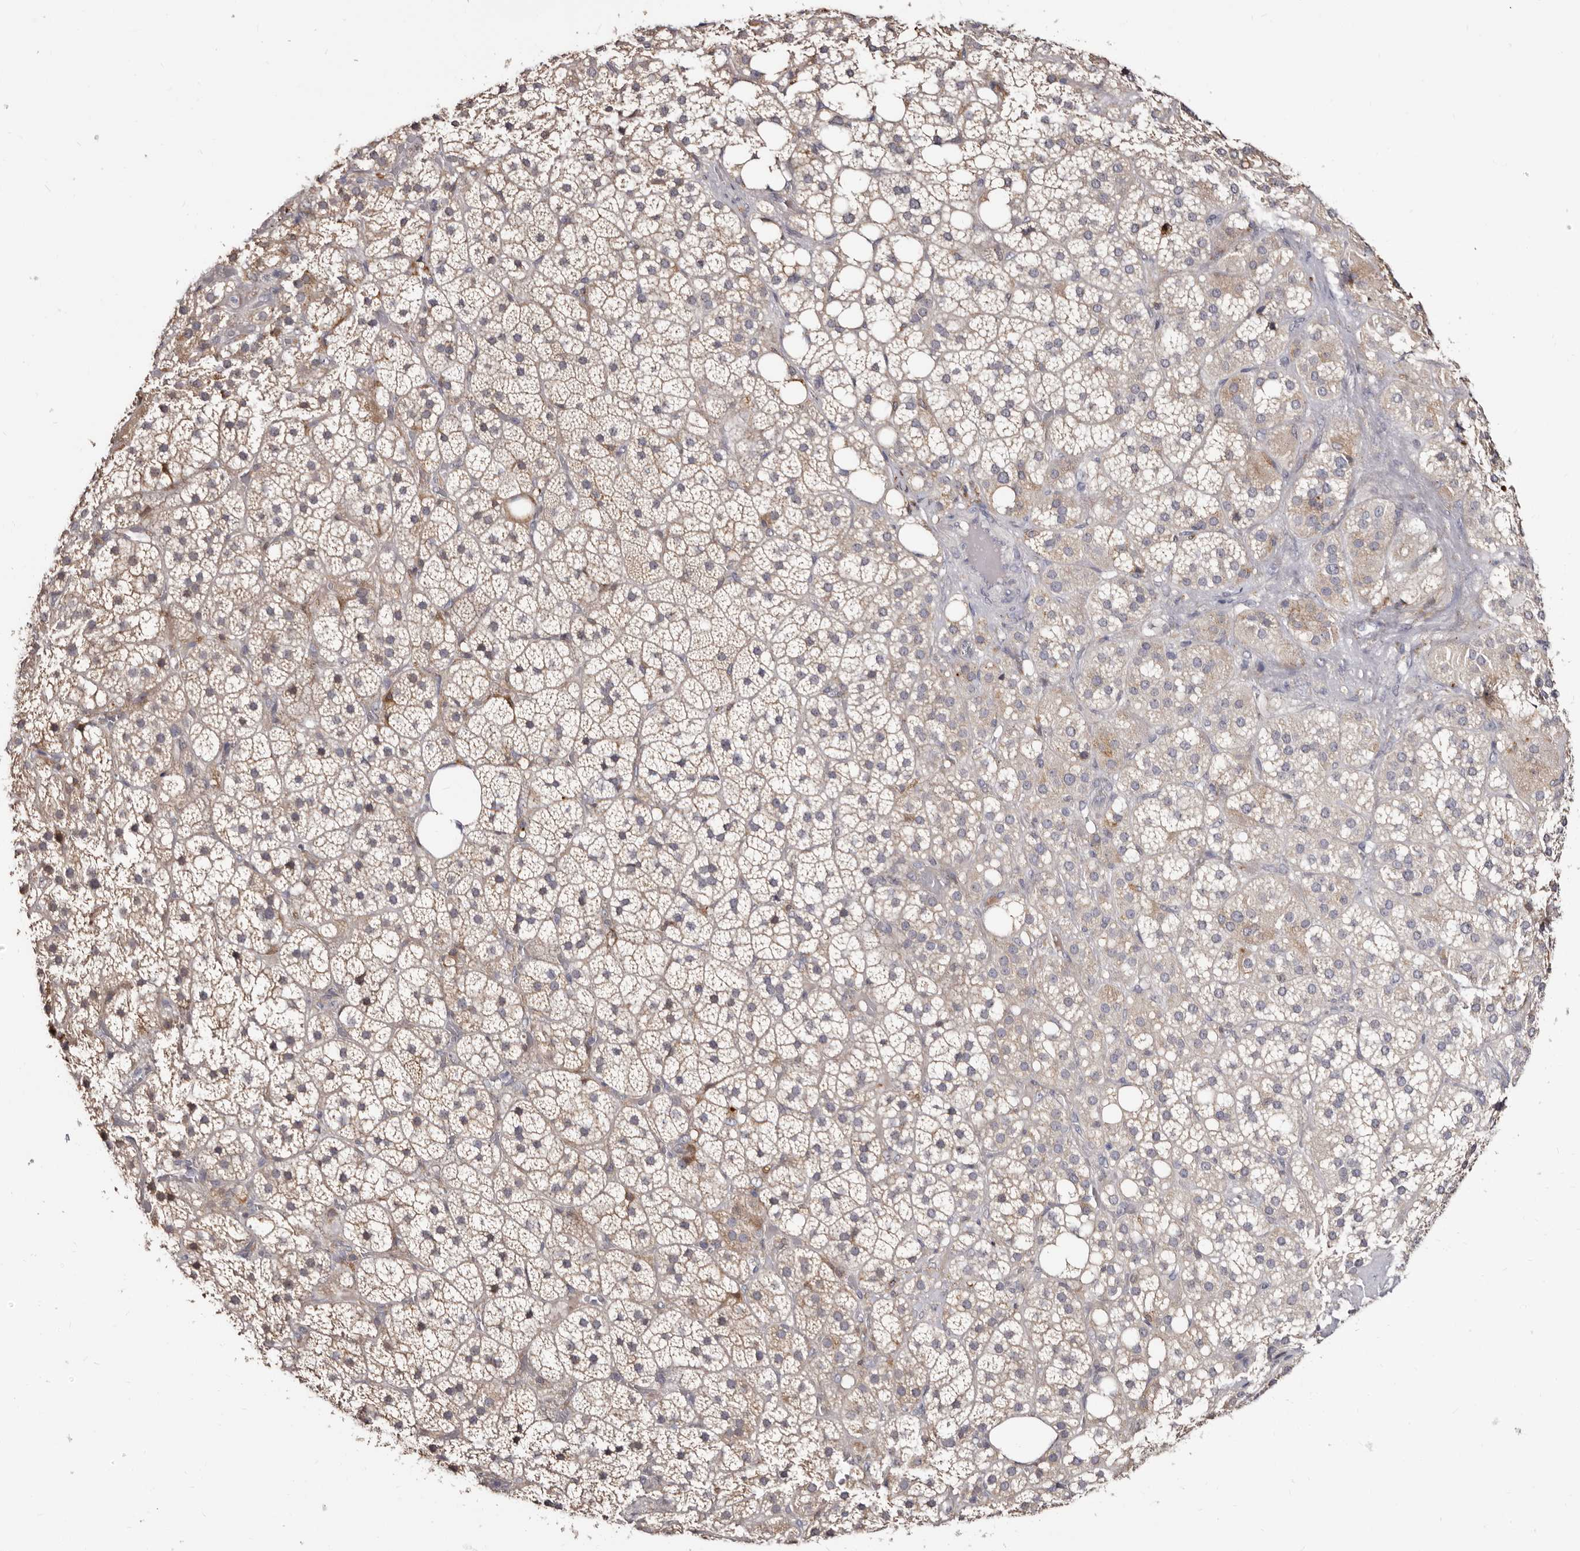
{"staining": {"intensity": "moderate", "quantity": "<25%", "location": "cytoplasmic/membranous"}, "tissue": "adrenal gland", "cell_type": "Glandular cells", "image_type": "normal", "snomed": [{"axis": "morphology", "description": "Normal tissue, NOS"}, {"axis": "topography", "description": "Adrenal gland"}], "caption": "The image reveals a brown stain indicating the presence of a protein in the cytoplasmic/membranous of glandular cells in adrenal gland. (Stains: DAB in brown, nuclei in blue, Microscopy: brightfield microscopy at high magnification).", "gene": "PTAFR", "patient": {"sex": "female", "age": 59}}